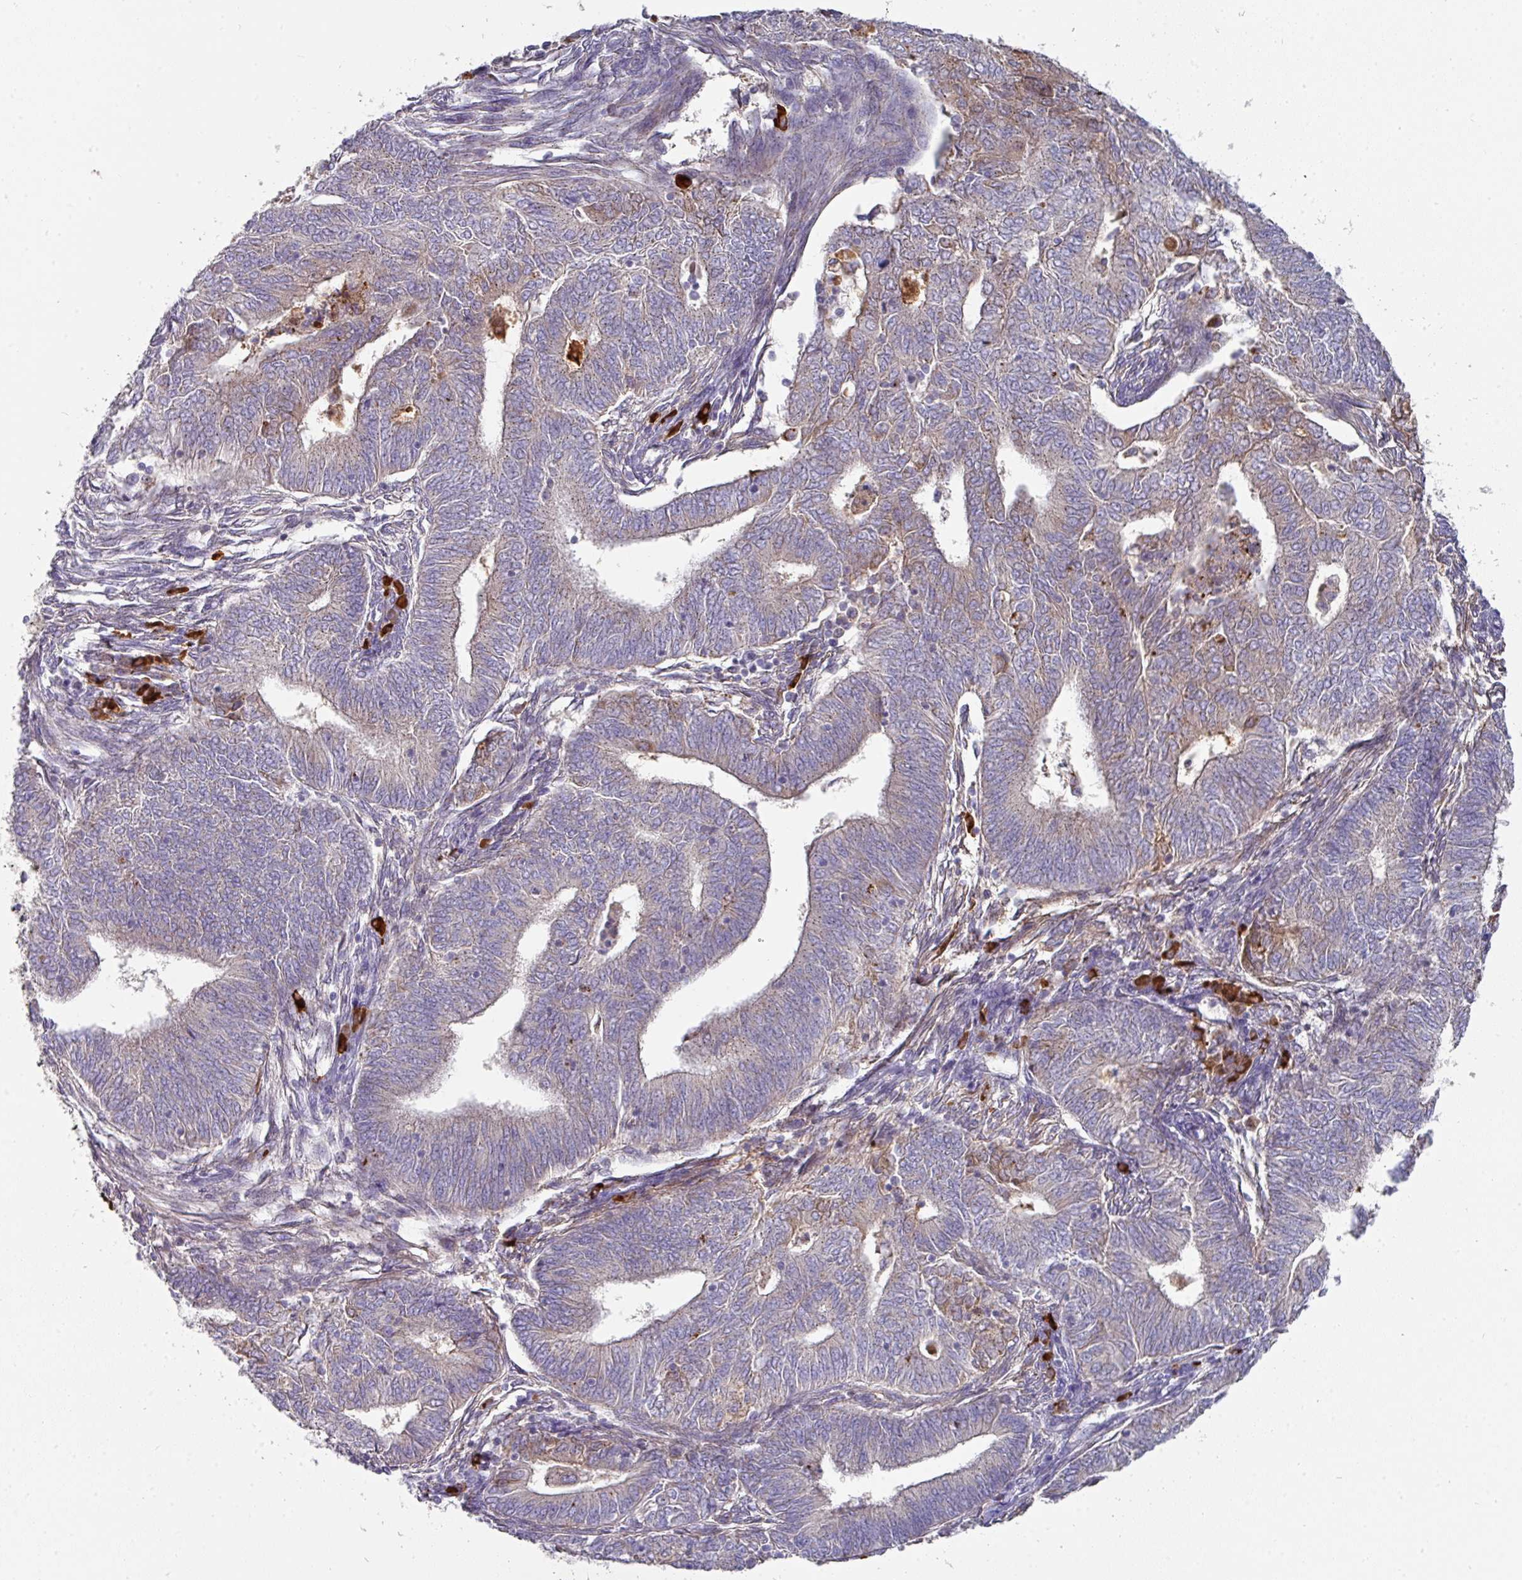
{"staining": {"intensity": "weak", "quantity": "25%-75%", "location": "cytoplasmic/membranous"}, "tissue": "endometrial cancer", "cell_type": "Tumor cells", "image_type": "cancer", "snomed": [{"axis": "morphology", "description": "Adenocarcinoma, NOS"}, {"axis": "topography", "description": "Endometrium"}], "caption": "Weak cytoplasmic/membranous positivity is present in approximately 25%-75% of tumor cells in adenocarcinoma (endometrial).", "gene": "IL4R", "patient": {"sex": "female", "age": 62}}